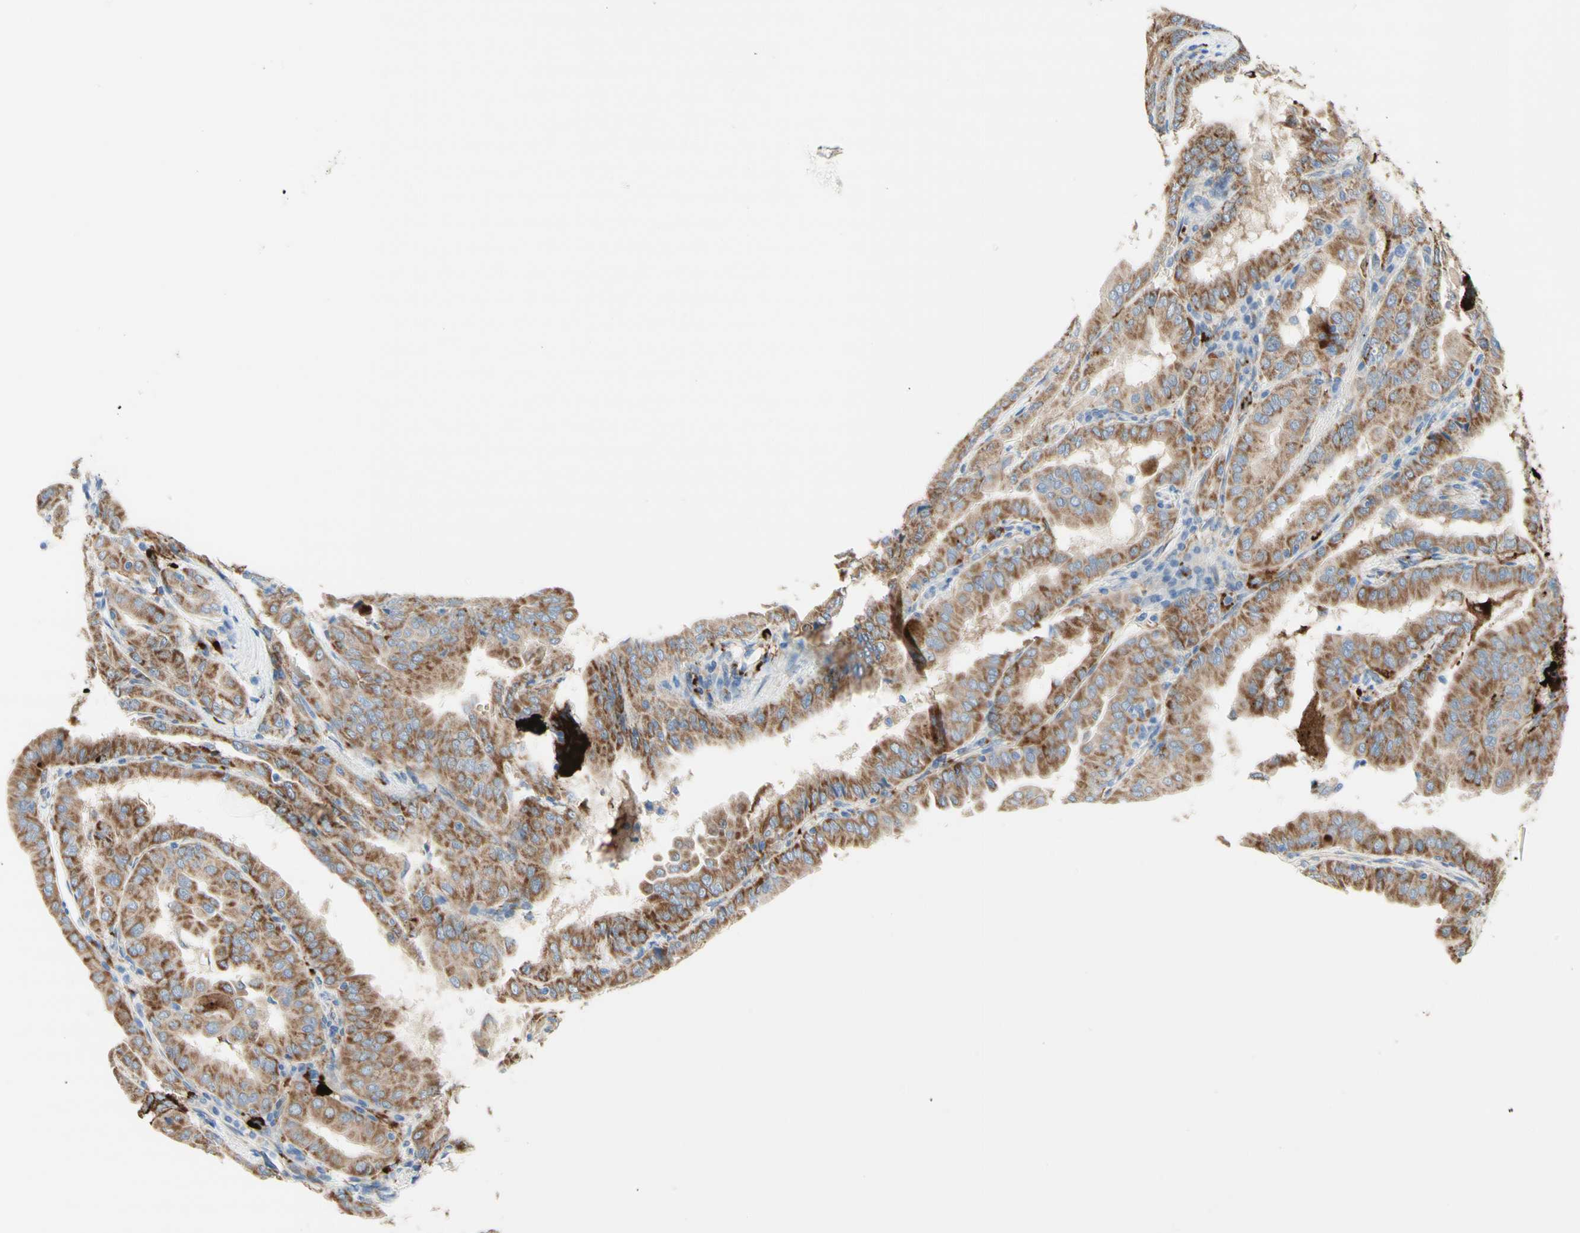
{"staining": {"intensity": "moderate", "quantity": ">75%", "location": "cytoplasmic/membranous"}, "tissue": "thyroid cancer", "cell_type": "Tumor cells", "image_type": "cancer", "snomed": [{"axis": "morphology", "description": "Papillary adenocarcinoma, NOS"}, {"axis": "topography", "description": "Thyroid gland"}], "caption": "Immunohistochemistry (IHC) image of human thyroid cancer (papillary adenocarcinoma) stained for a protein (brown), which shows medium levels of moderate cytoplasmic/membranous positivity in approximately >75% of tumor cells.", "gene": "URB2", "patient": {"sex": "male", "age": 33}}